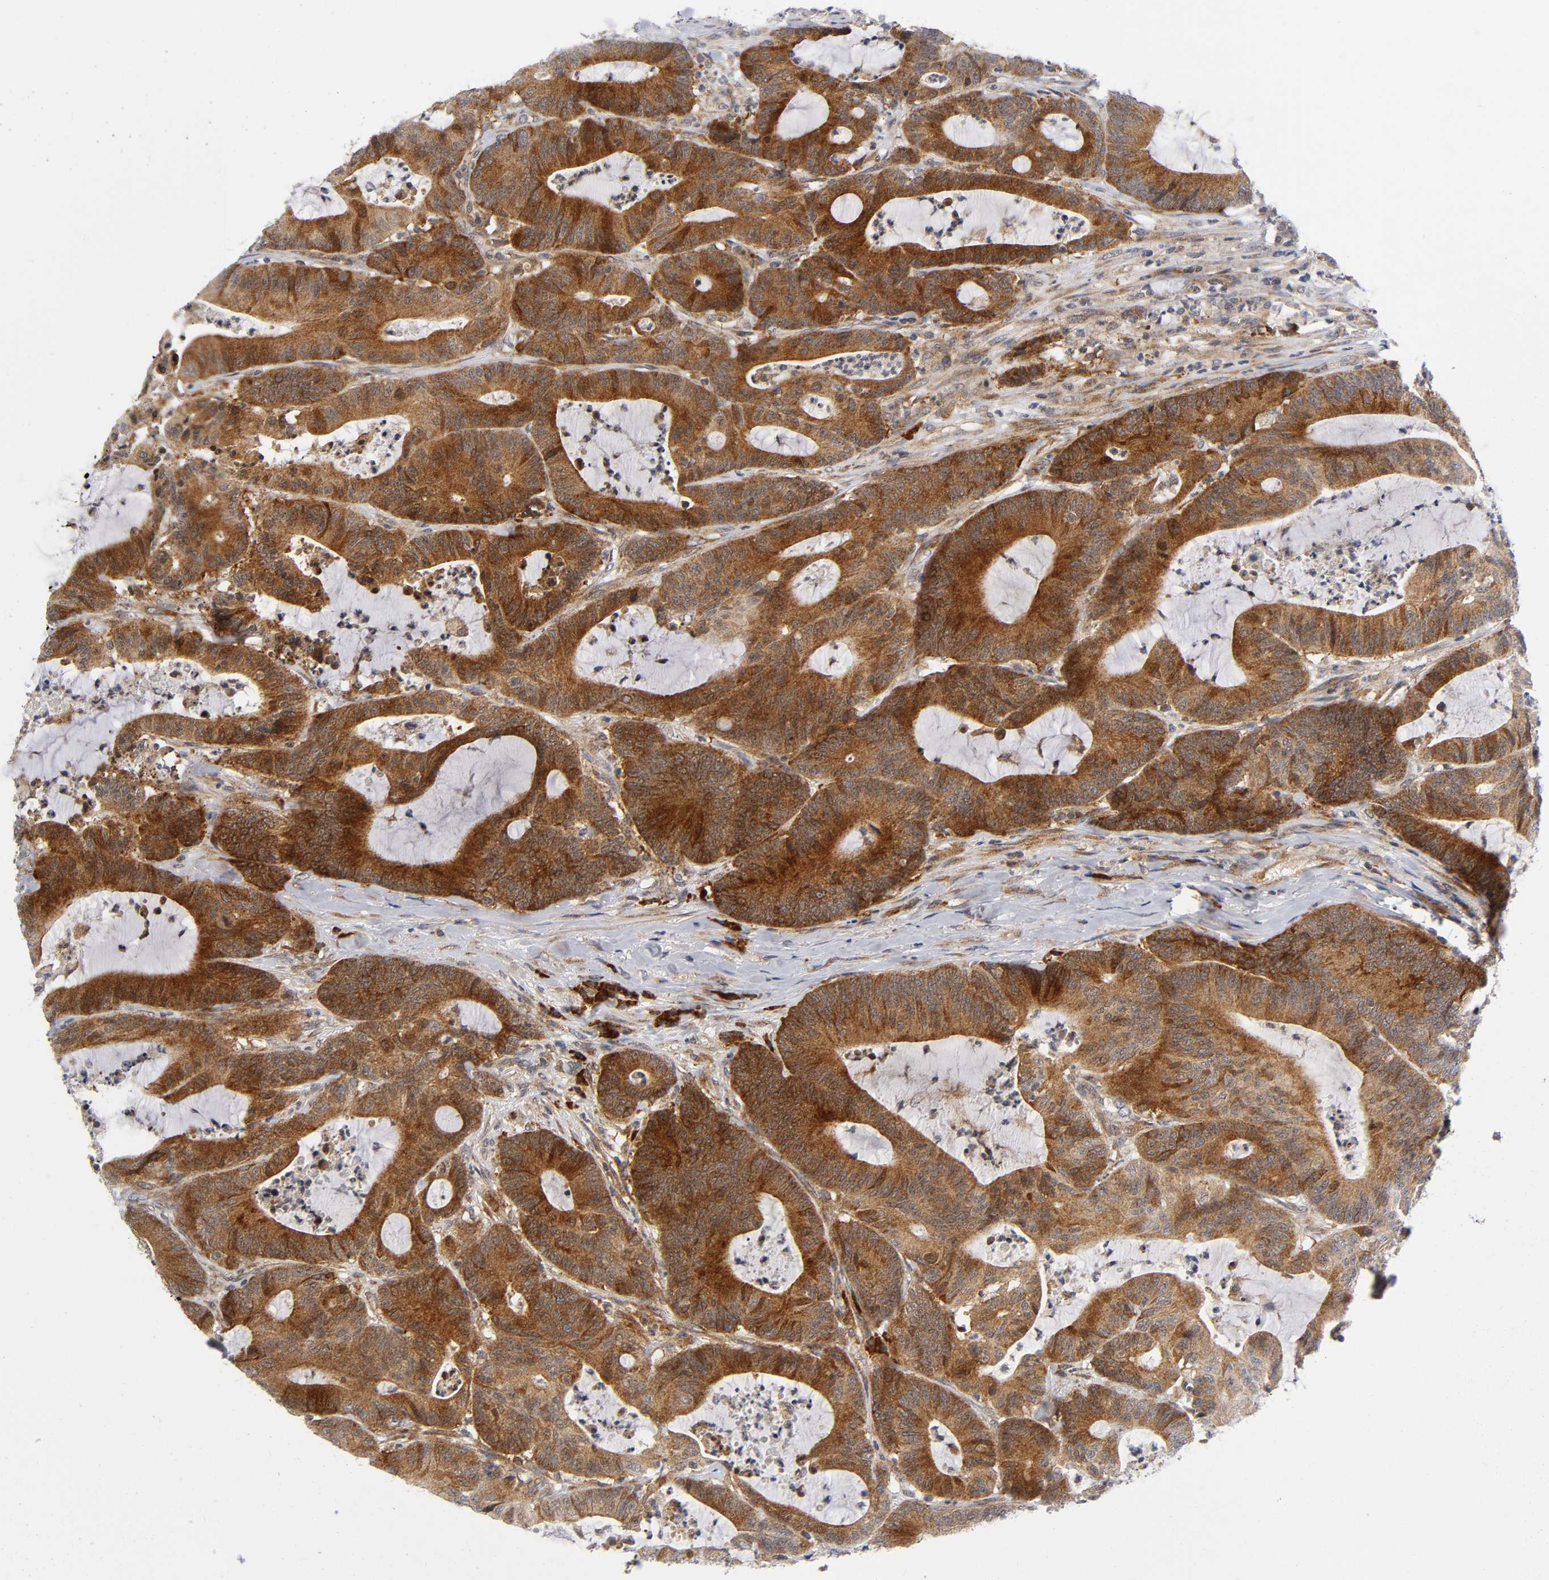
{"staining": {"intensity": "strong", "quantity": ">75%", "location": "cytoplasmic/membranous"}, "tissue": "colorectal cancer", "cell_type": "Tumor cells", "image_type": "cancer", "snomed": [{"axis": "morphology", "description": "Adenocarcinoma, NOS"}, {"axis": "topography", "description": "Colon"}], "caption": "A brown stain shows strong cytoplasmic/membranous staining of a protein in human colorectal adenocarcinoma tumor cells.", "gene": "EIF5", "patient": {"sex": "female", "age": 84}}